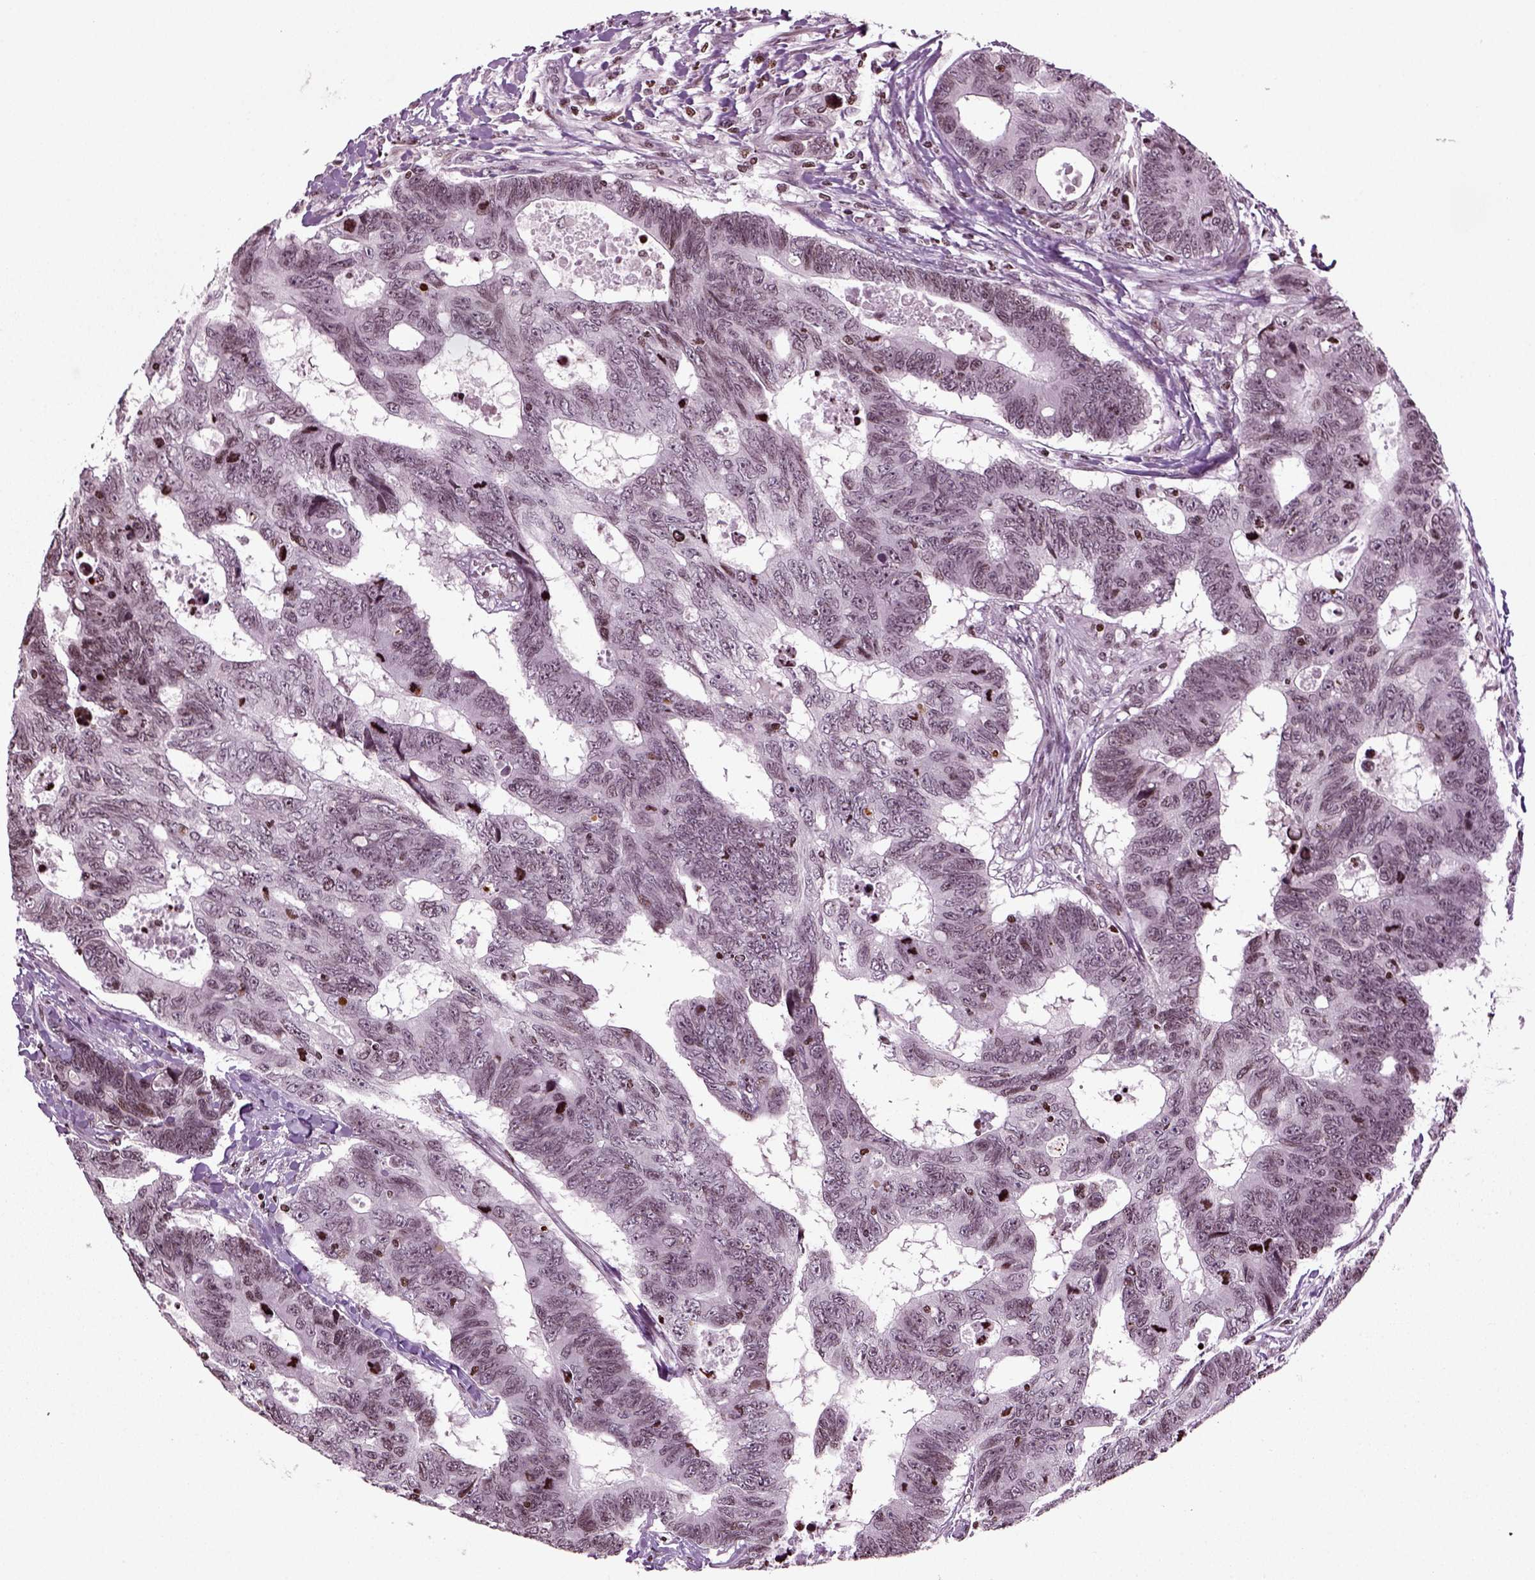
{"staining": {"intensity": "weak", "quantity": "<25%", "location": "nuclear"}, "tissue": "colorectal cancer", "cell_type": "Tumor cells", "image_type": "cancer", "snomed": [{"axis": "morphology", "description": "Adenocarcinoma, NOS"}, {"axis": "topography", "description": "Colon"}], "caption": "This is a image of immunohistochemistry (IHC) staining of colorectal cancer, which shows no staining in tumor cells.", "gene": "HEYL", "patient": {"sex": "female", "age": 77}}